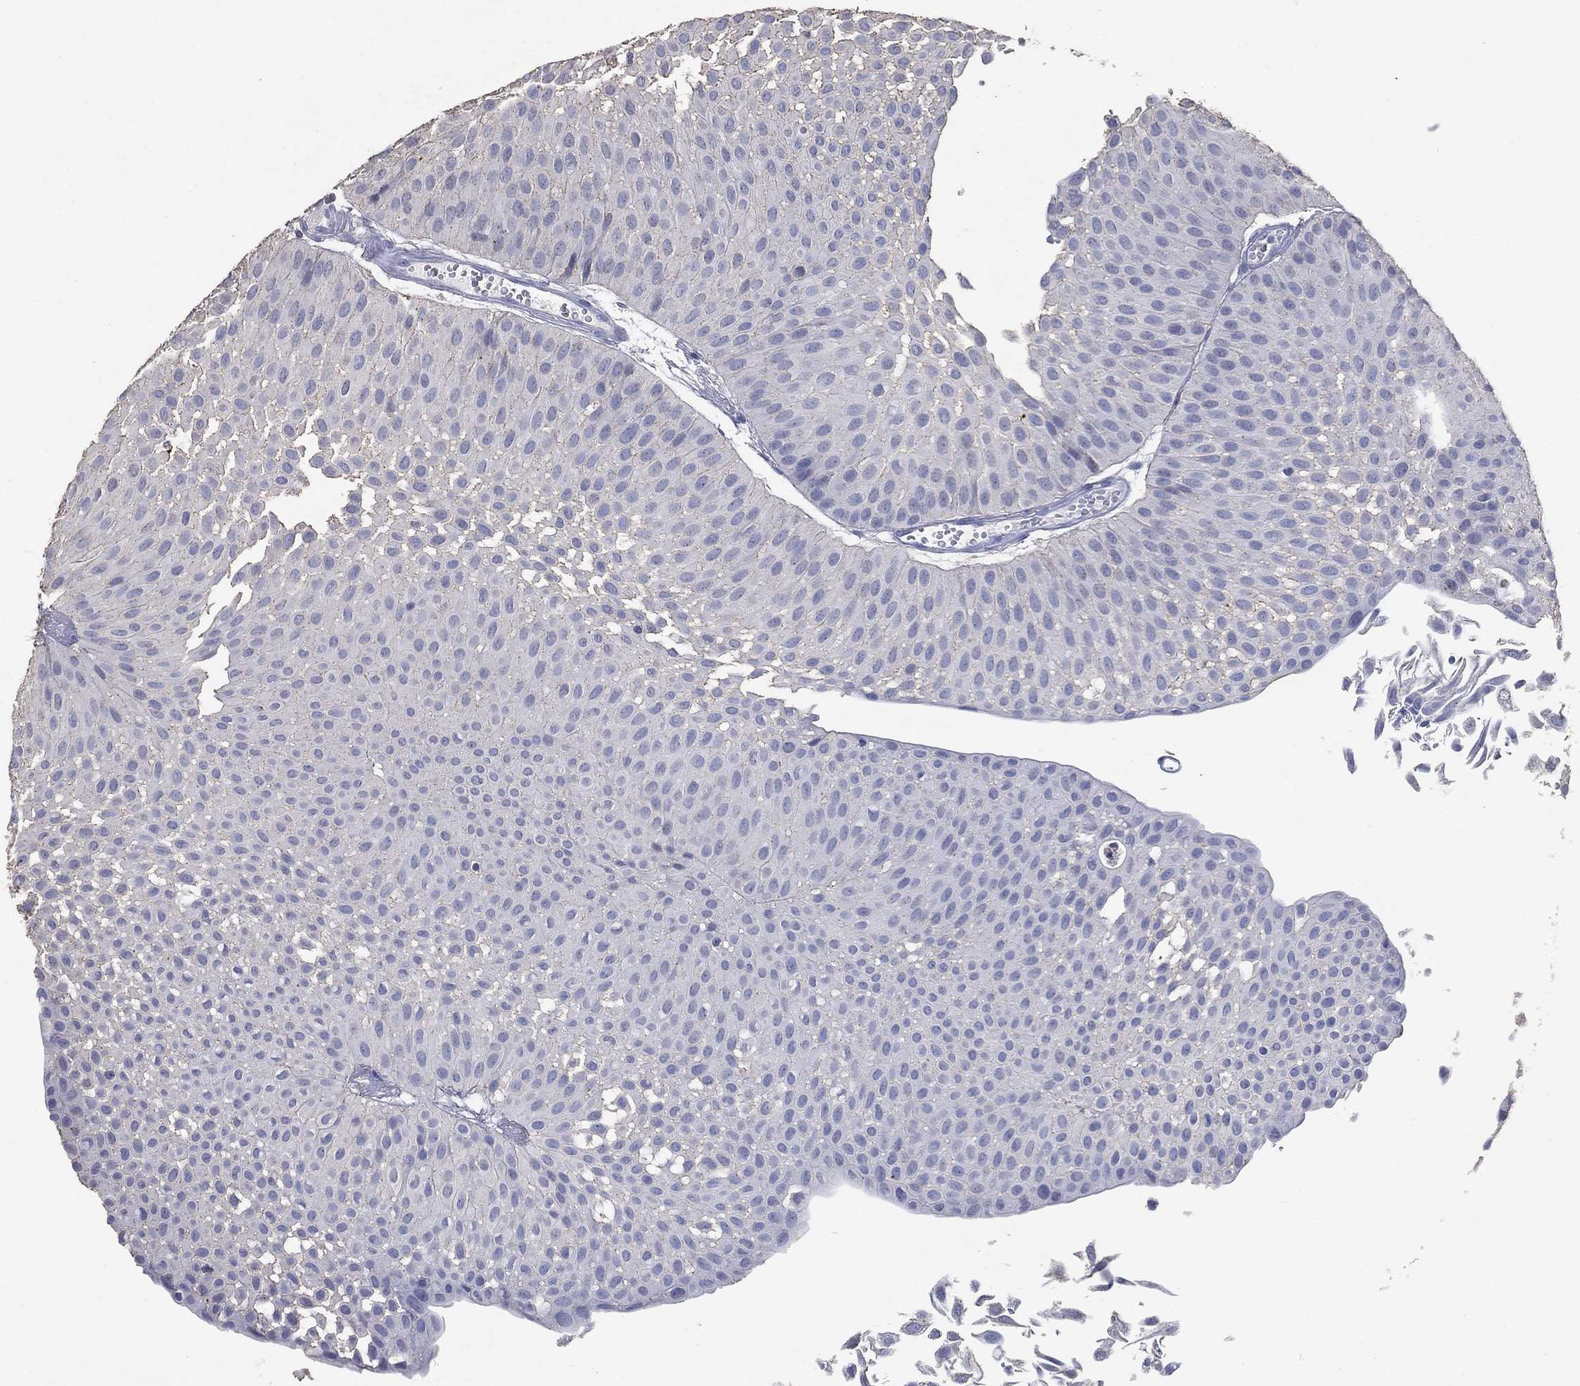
{"staining": {"intensity": "negative", "quantity": "none", "location": "none"}, "tissue": "urothelial cancer", "cell_type": "Tumor cells", "image_type": "cancer", "snomed": [{"axis": "morphology", "description": "Urothelial carcinoma, Low grade"}, {"axis": "topography", "description": "Urinary bladder"}], "caption": "Low-grade urothelial carcinoma stained for a protein using immunohistochemistry (IHC) demonstrates no expression tumor cells.", "gene": "FSCN2", "patient": {"sex": "male", "age": 64}}